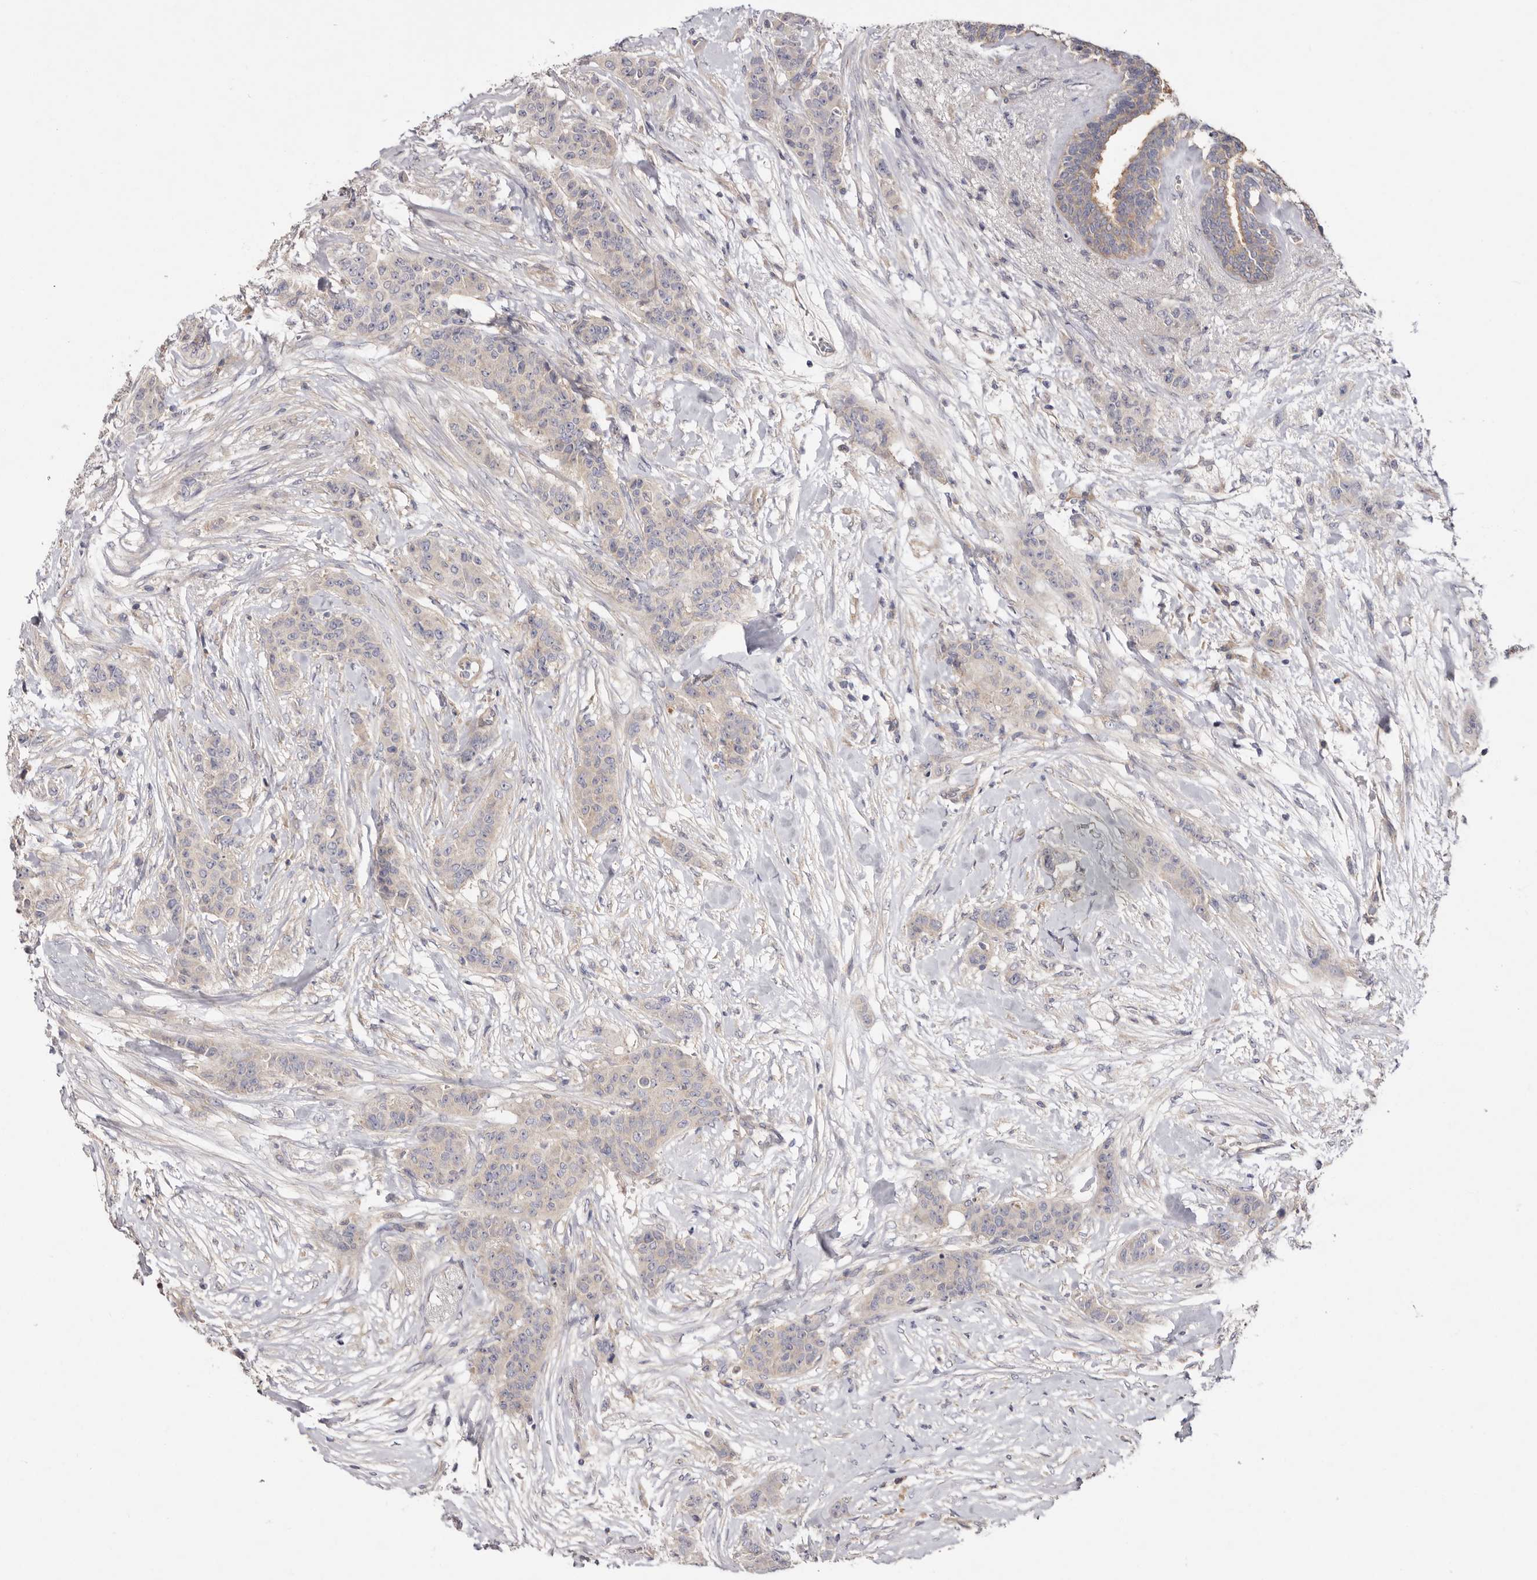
{"staining": {"intensity": "negative", "quantity": "none", "location": "none"}, "tissue": "breast cancer", "cell_type": "Tumor cells", "image_type": "cancer", "snomed": [{"axis": "morphology", "description": "Duct carcinoma"}, {"axis": "topography", "description": "Breast"}], "caption": "Immunohistochemistry micrograph of breast invasive ductal carcinoma stained for a protein (brown), which exhibits no positivity in tumor cells. (IHC, brightfield microscopy, high magnification).", "gene": "FAM167B", "patient": {"sex": "female", "age": 40}}